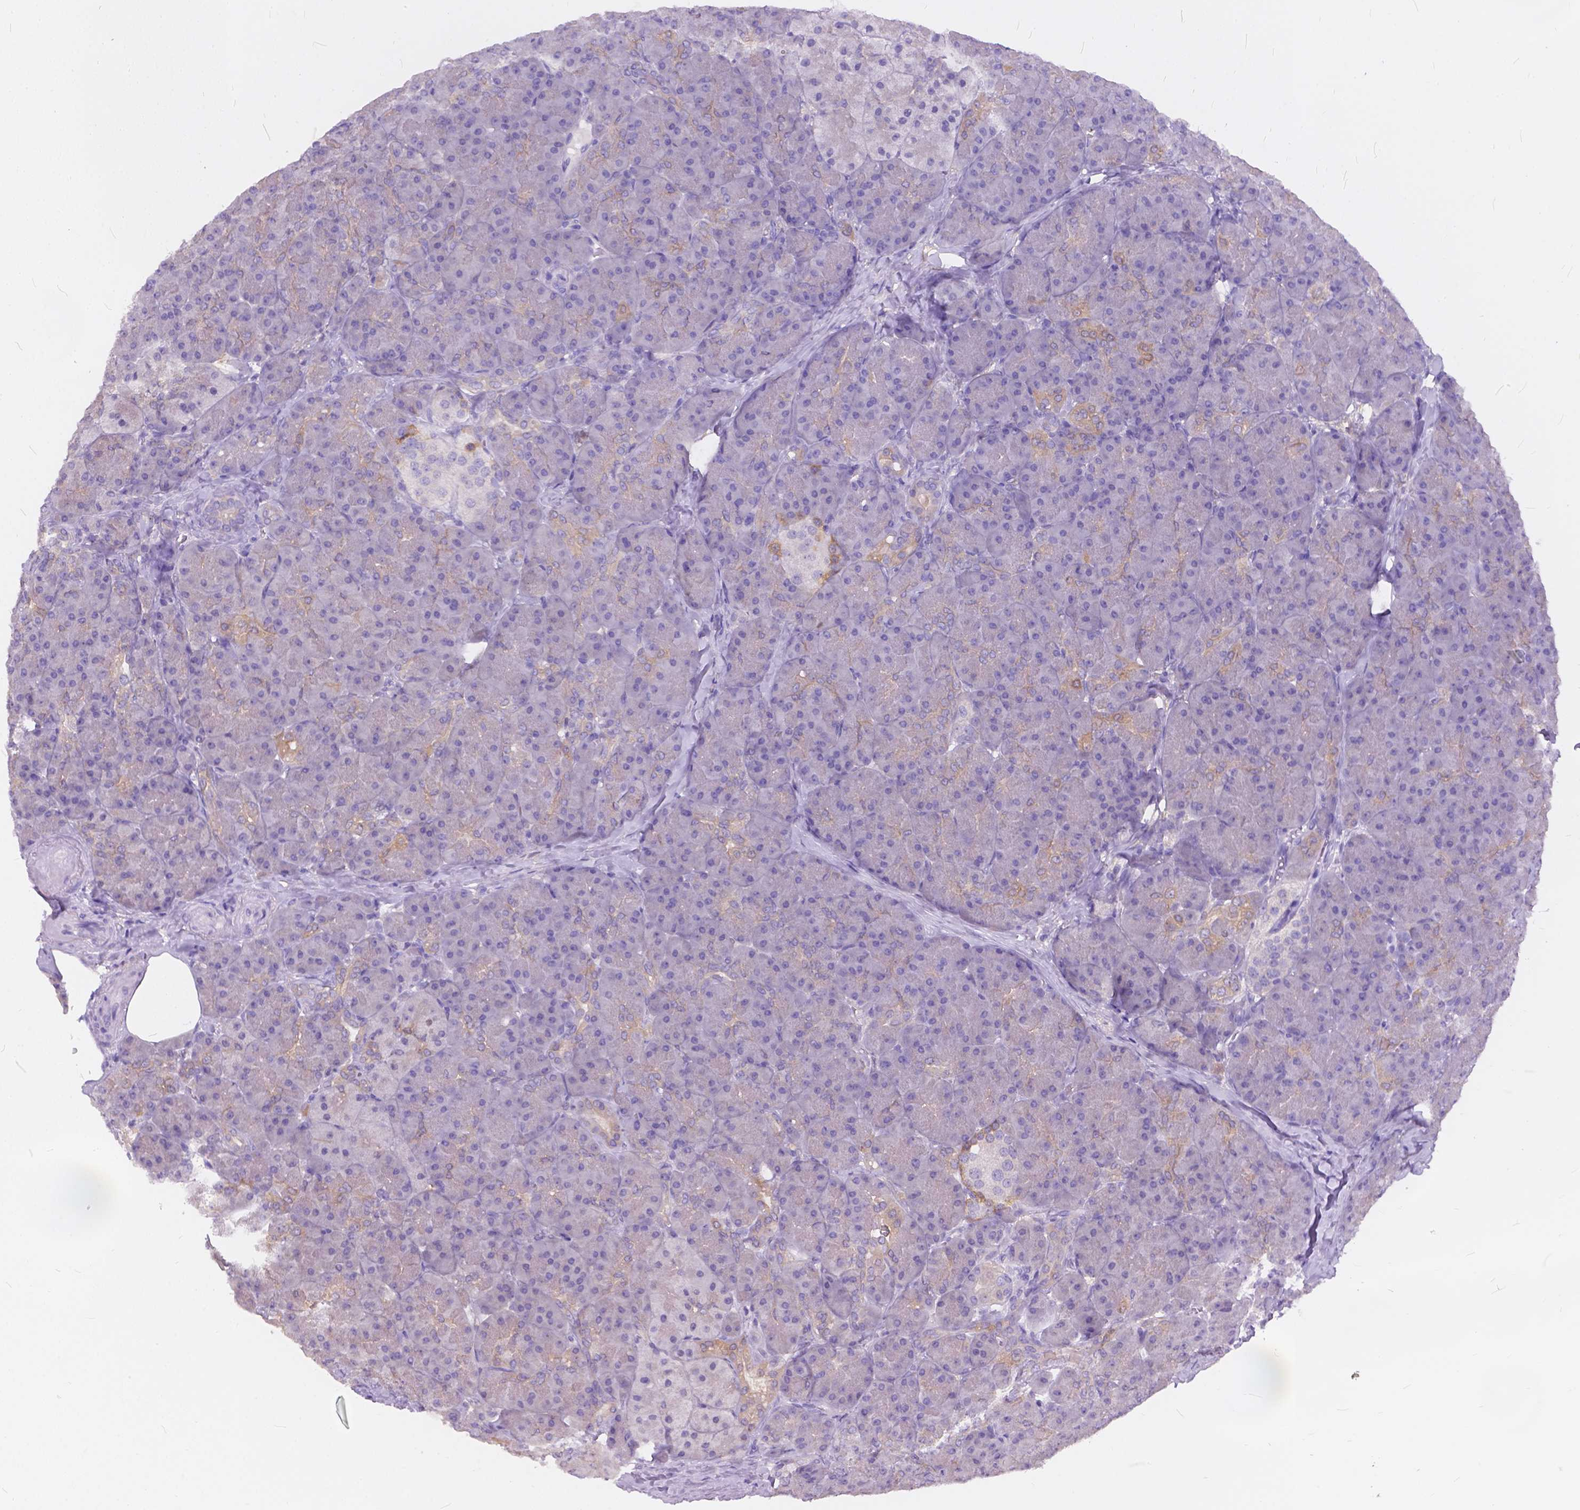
{"staining": {"intensity": "weak", "quantity": "<25%", "location": "cytoplasmic/membranous"}, "tissue": "pancreas", "cell_type": "Exocrine glandular cells", "image_type": "normal", "snomed": [{"axis": "morphology", "description": "Normal tissue, NOS"}, {"axis": "topography", "description": "Pancreas"}], "caption": "The IHC histopathology image has no significant positivity in exocrine glandular cells of pancreas.", "gene": "PEX11G", "patient": {"sex": "male", "age": 57}}